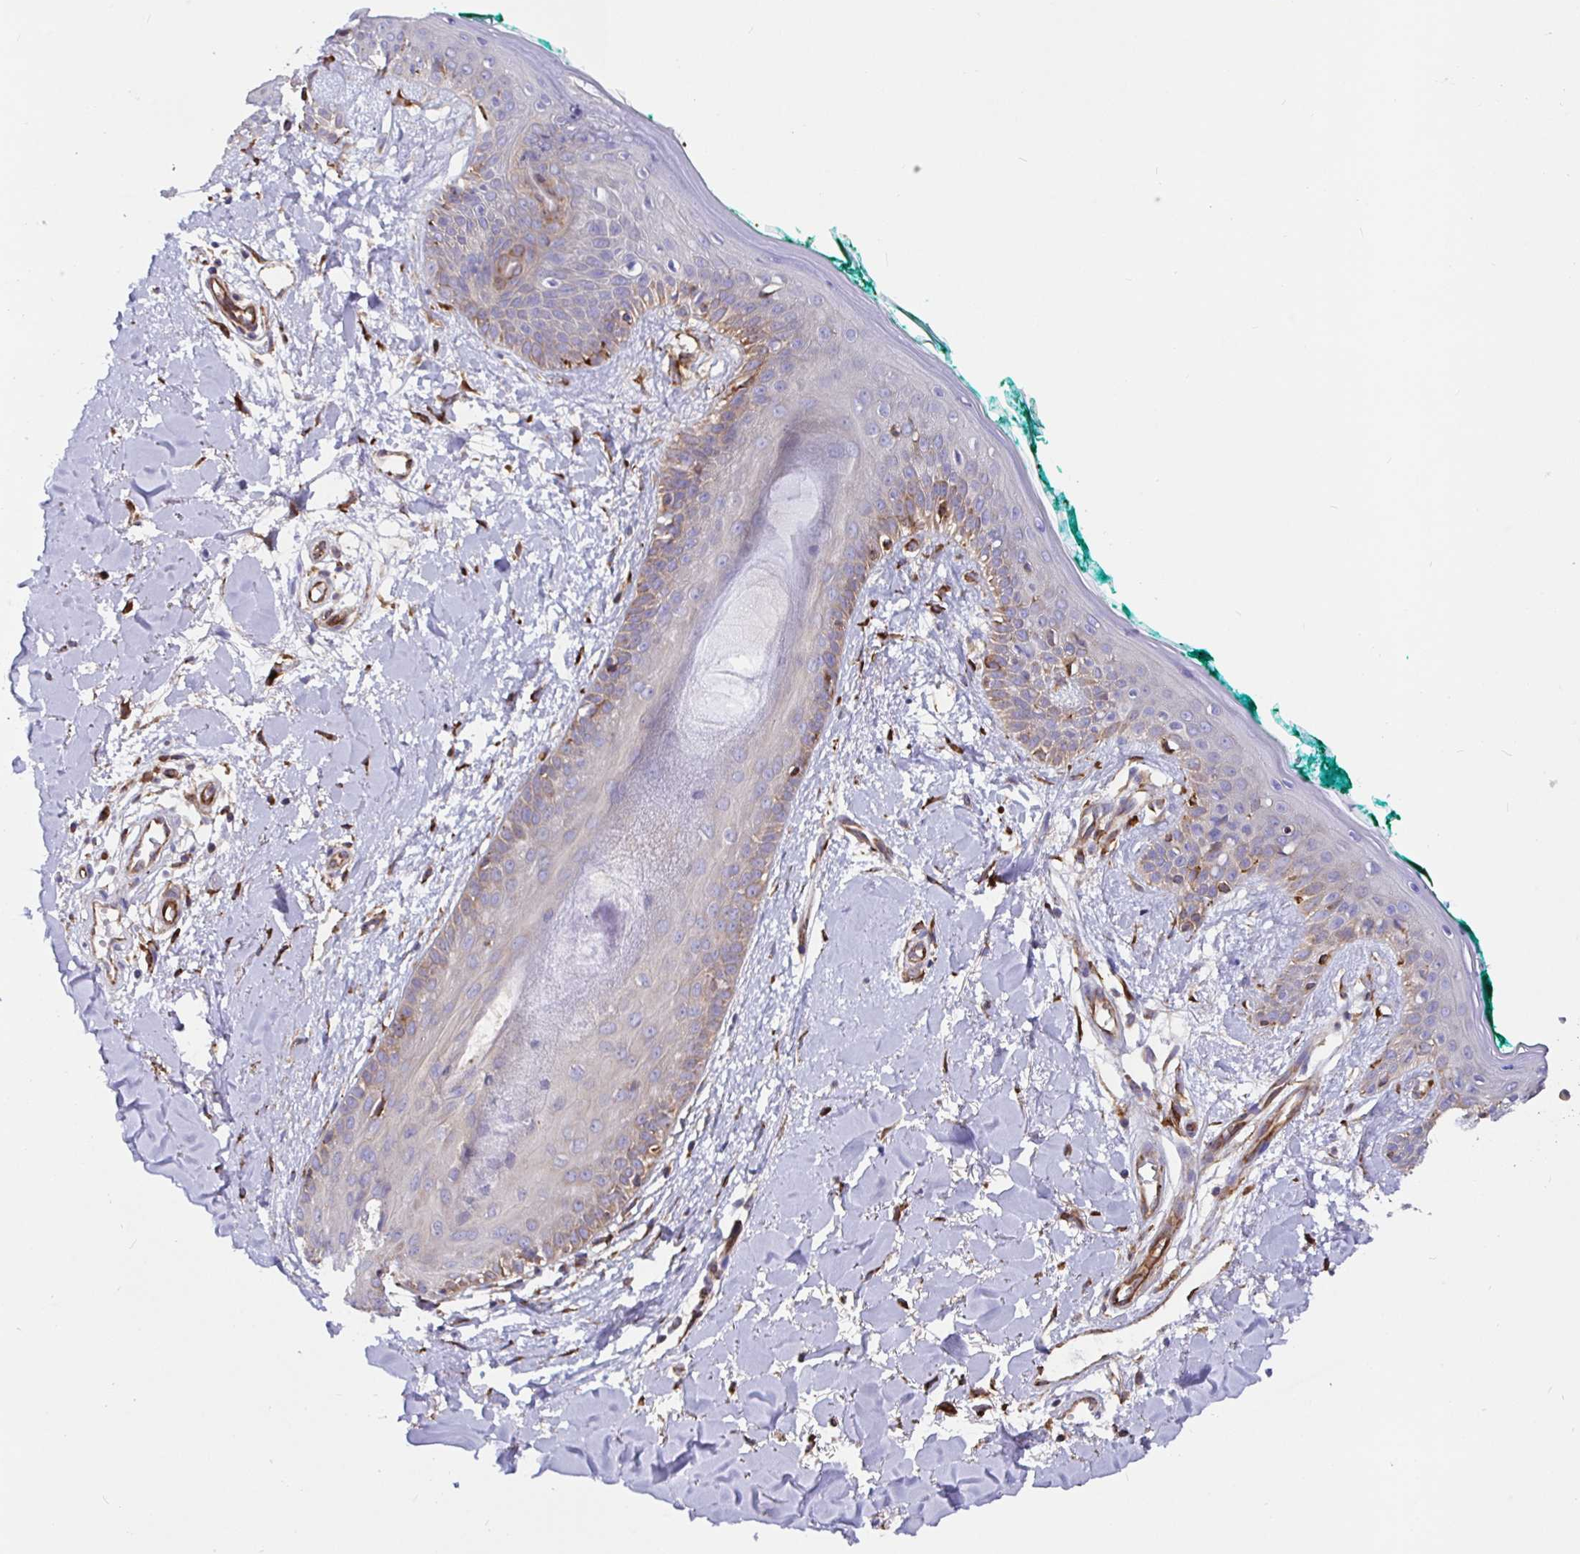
{"staining": {"intensity": "strong", "quantity": ">75%", "location": "cytoplasmic/membranous"}, "tissue": "skin", "cell_type": "Fibroblasts", "image_type": "normal", "snomed": [{"axis": "morphology", "description": "Normal tissue, NOS"}, {"axis": "topography", "description": "Skin"}], "caption": "High-power microscopy captured an IHC photomicrograph of unremarkable skin, revealing strong cytoplasmic/membranous positivity in about >75% of fibroblasts. Immunohistochemistry (ihc) stains the protein in brown and the nuclei are stained blue.", "gene": "MAOA", "patient": {"sex": "female", "age": 34}}